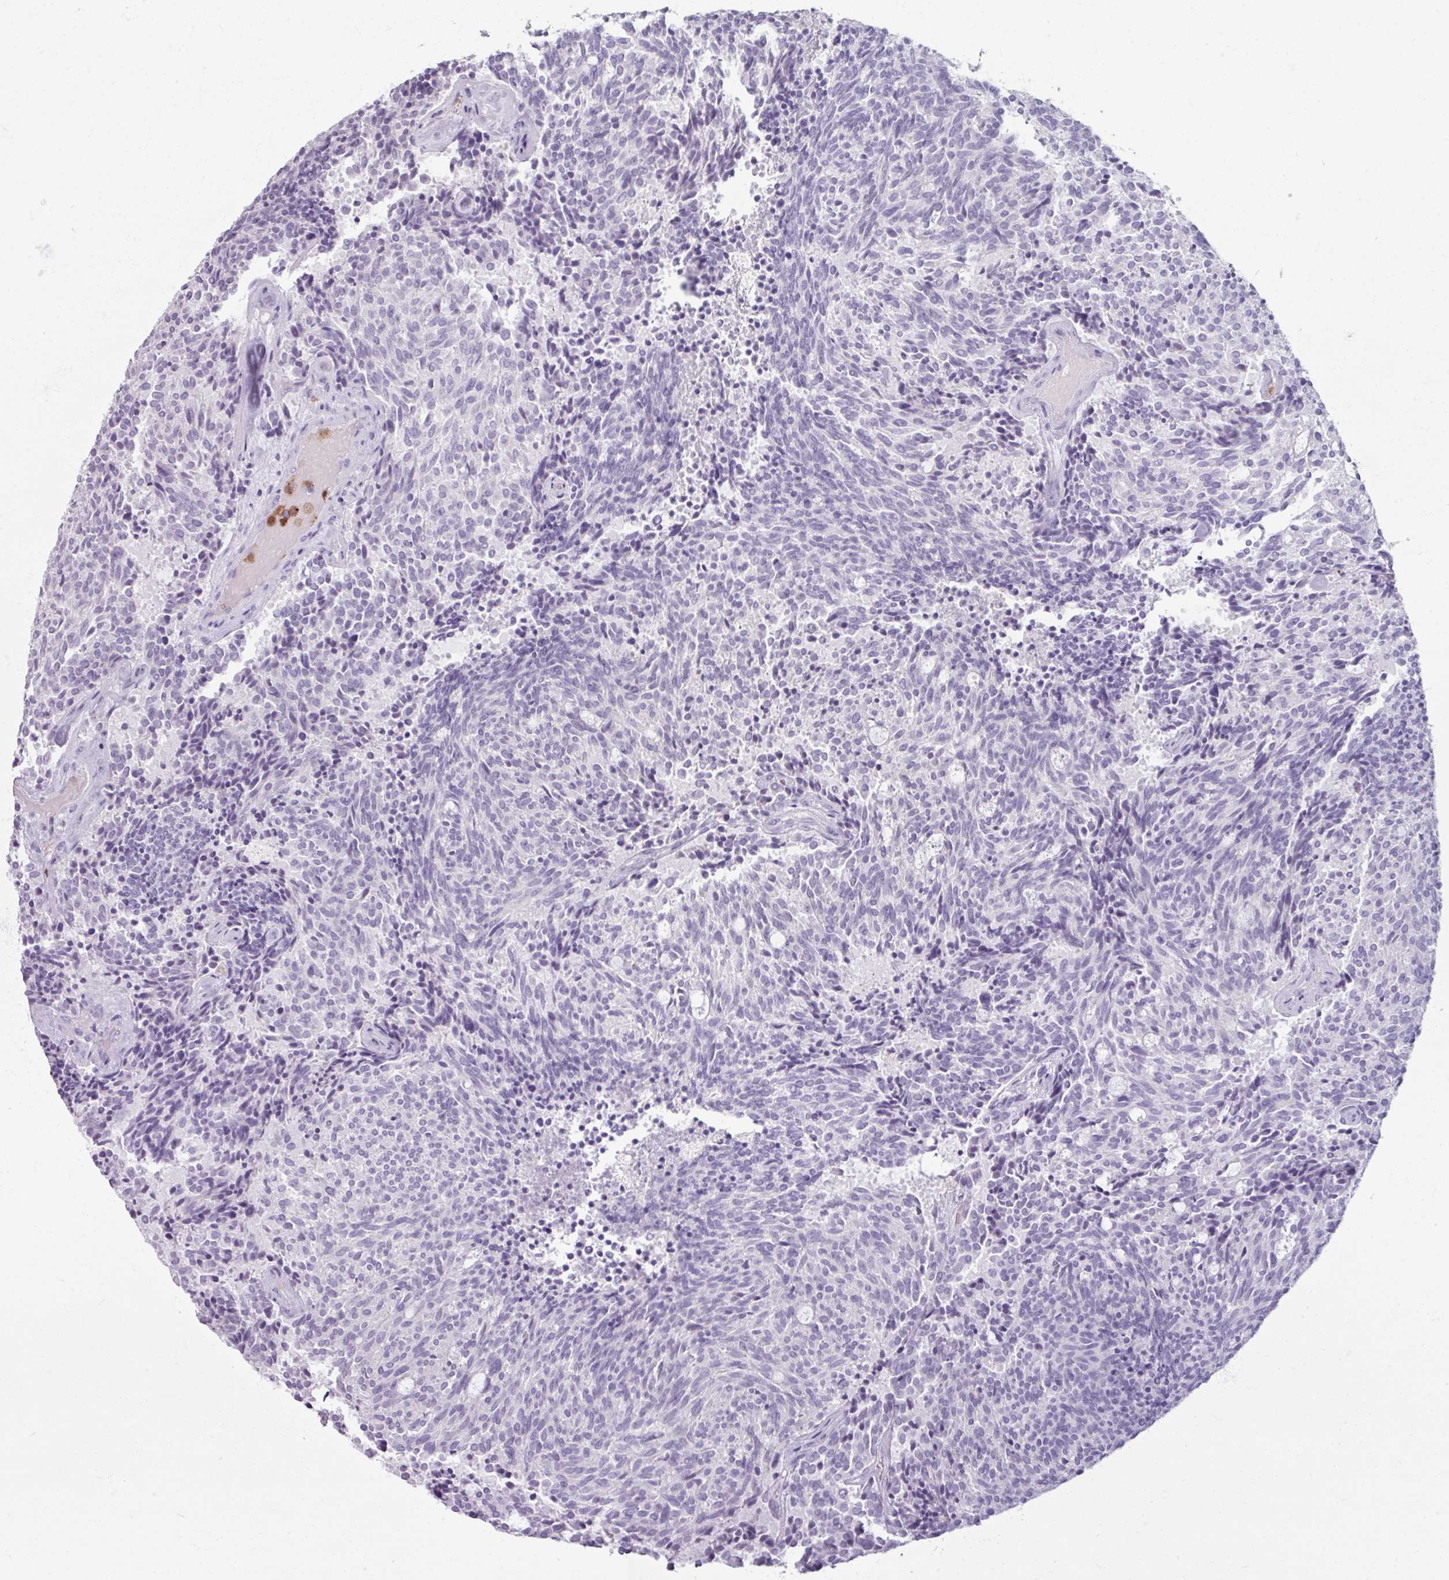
{"staining": {"intensity": "negative", "quantity": "none", "location": "none"}, "tissue": "carcinoid", "cell_type": "Tumor cells", "image_type": "cancer", "snomed": [{"axis": "morphology", "description": "Carcinoid, malignant, NOS"}, {"axis": "topography", "description": "Pancreas"}], "caption": "Photomicrograph shows no protein staining in tumor cells of carcinoid (malignant) tissue.", "gene": "ARG1", "patient": {"sex": "female", "age": 54}}